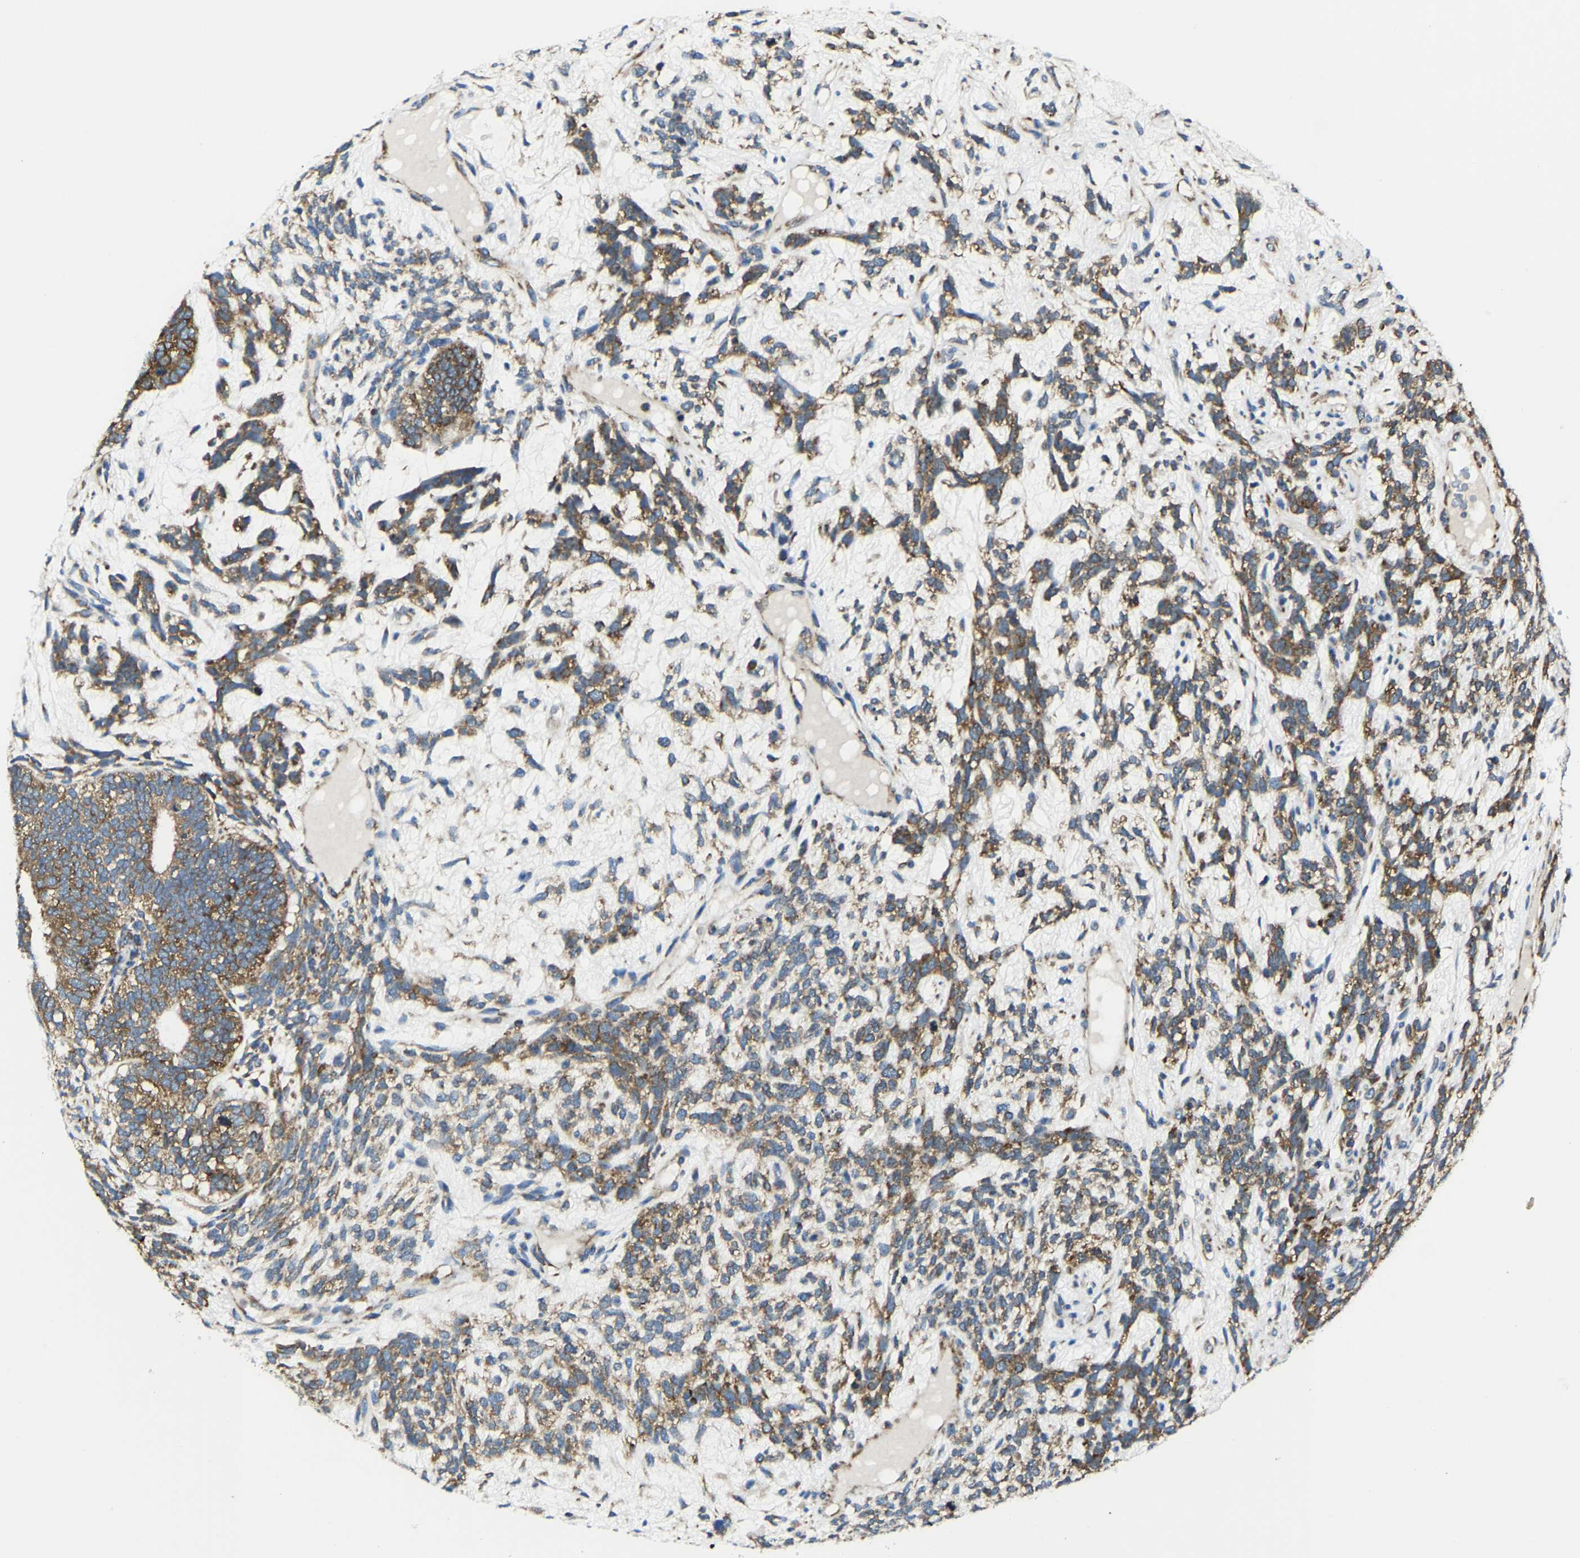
{"staining": {"intensity": "moderate", "quantity": ">75%", "location": "cytoplasmic/membranous"}, "tissue": "testis cancer", "cell_type": "Tumor cells", "image_type": "cancer", "snomed": [{"axis": "morphology", "description": "Seminoma, NOS"}, {"axis": "topography", "description": "Testis"}], "caption": "Immunohistochemistry image of seminoma (testis) stained for a protein (brown), which displays medium levels of moderate cytoplasmic/membranous staining in about >75% of tumor cells.", "gene": "G3BP2", "patient": {"sex": "male", "age": 28}}